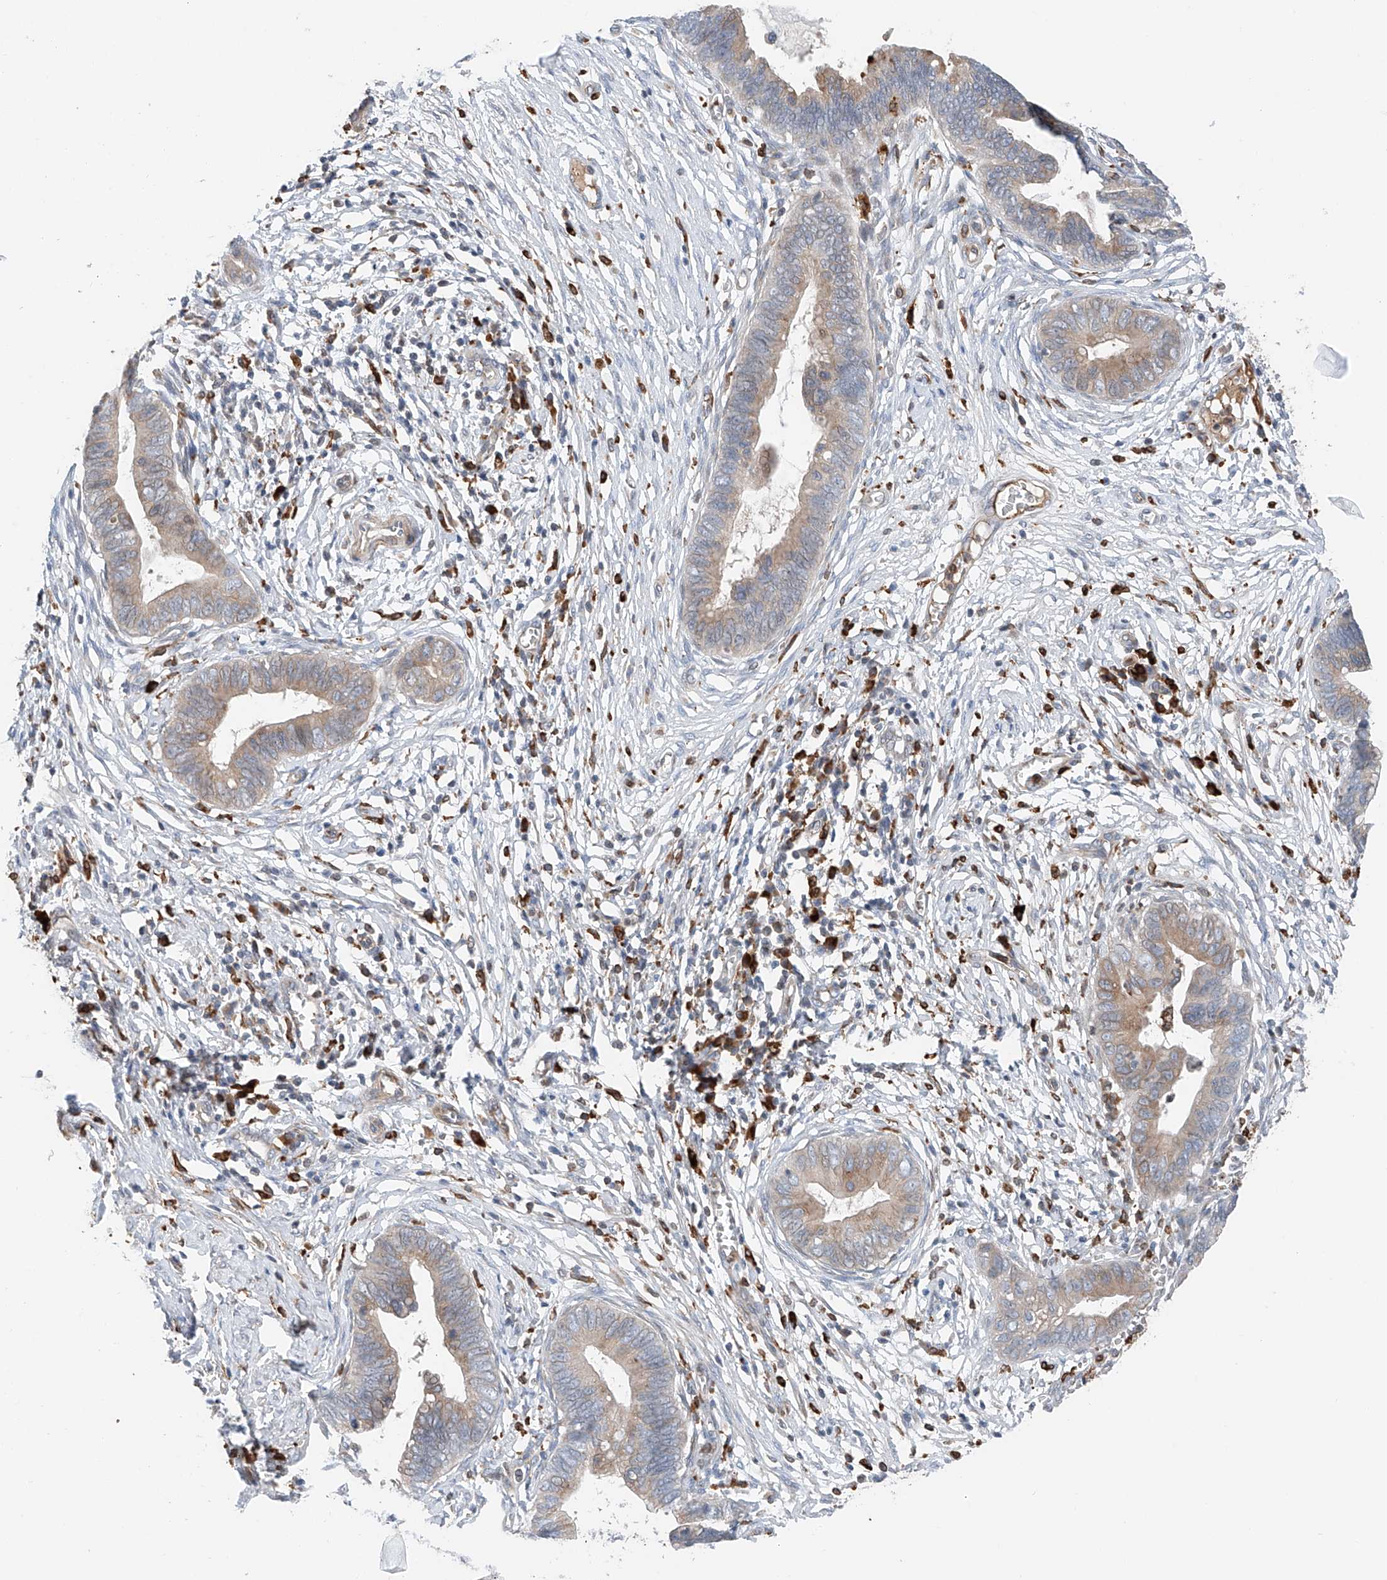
{"staining": {"intensity": "moderate", "quantity": "25%-75%", "location": "cytoplasmic/membranous"}, "tissue": "cervical cancer", "cell_type": "Tumor cells", "image_type": "cancer", "snomed": [{"axis": "morphology", "description": "Adenocarcinoma, NOS"}, {"axis": "topography", "description": "Cervix"}], "caption": "Human cervical cancer (adenocarcinoma) stained for a protein (brown) exhibits moderate cytoplasmic/membranous positive positivity in approximately 25%-75% of tumor cells.", "gene": "TBXAS1", "patient": {"sex": "female", "age": 44}}